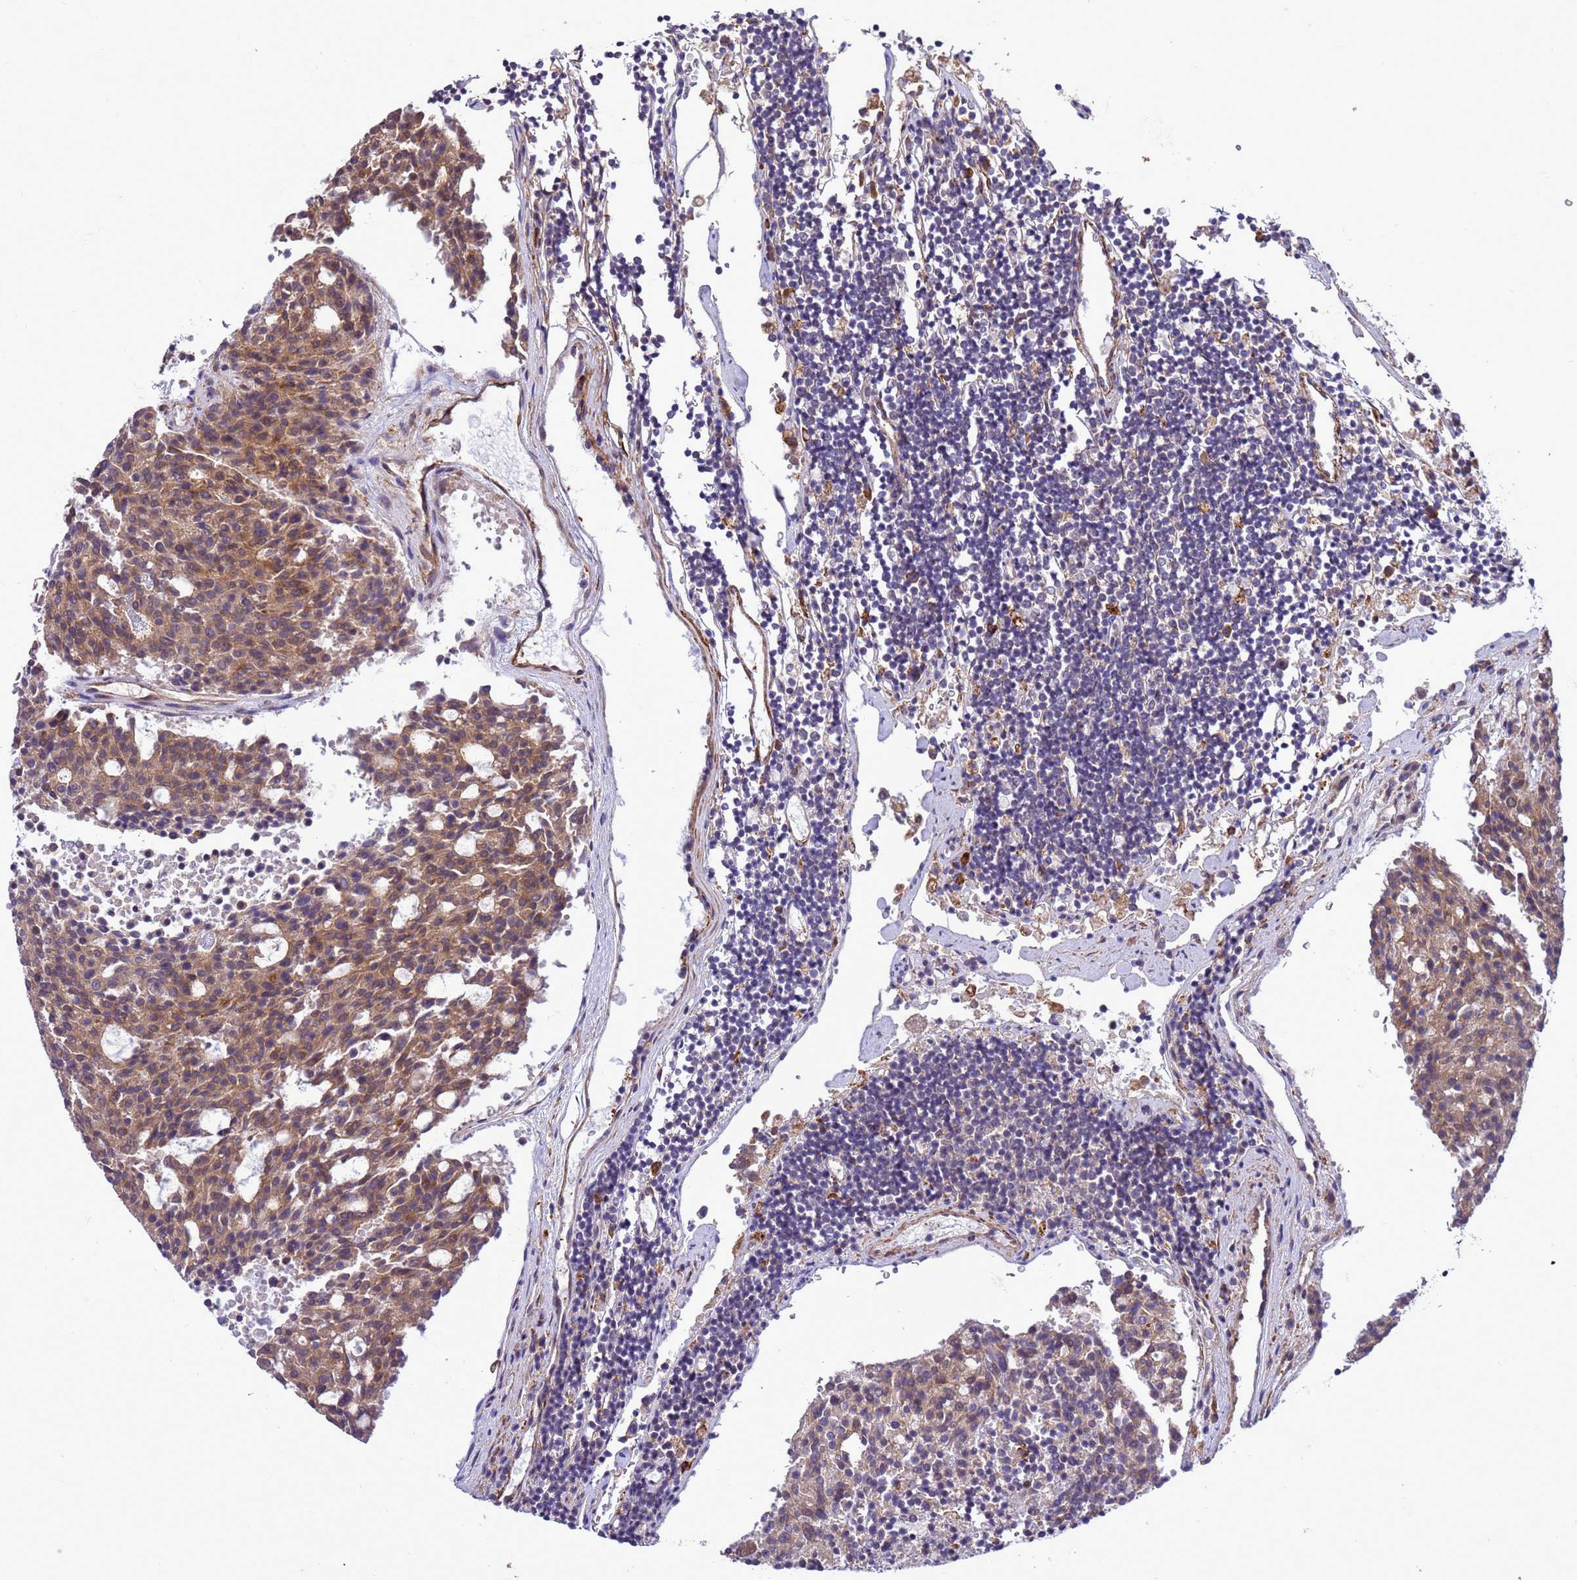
{"staining": {"intensity": "moderate", "quantity": ">75%", "location": "cytoplasmic/membranous"}, "tissue": "carcinoid", "cell_type": "Tumor cells", "image_type": "cancer", "snomed": [{"axis": "morphology", "description": "Carcinoid, malignant, NOS"}, {"axis": "topography", "description": "Pancreas"}], "caption": "Immunohistochemistry (IHC) photomicrograph of human carcinoid stained for a protein (brown), which demonstrates medium levels of moderate cytoplasmic/membranous expression in about >75% of tumor cells.", "gene": "GEN1", "patient": {"sex": "female", "age": 54}}